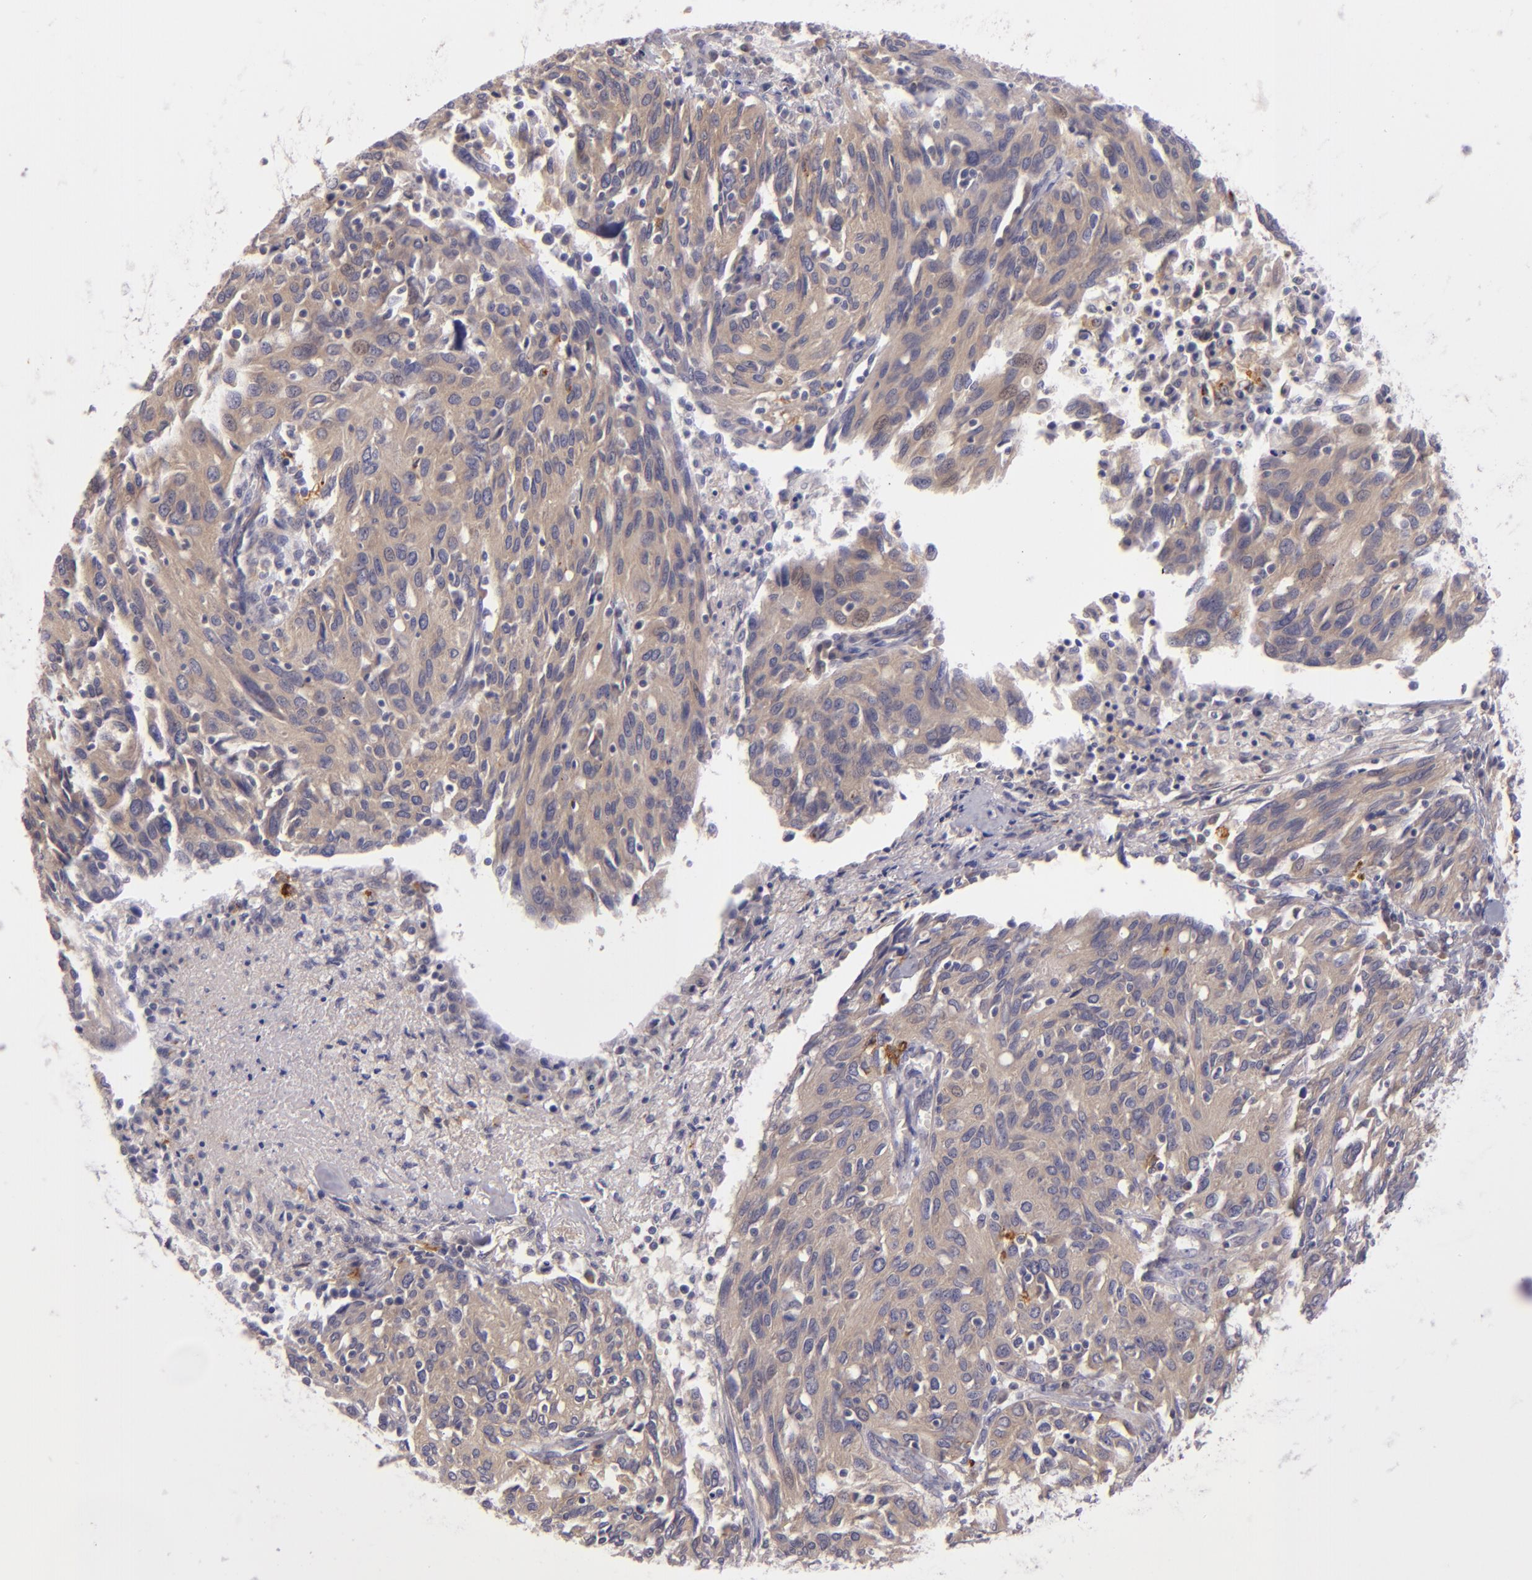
{"staining": {"intensity": "weak", "quantity": "25%-75%", "location": "cytoplasmic/membranous"}, "tissue": "ovarian cancer", "cell_type": "Tumor cells", "image_type": "cancer", "snomed": [{"axis": "morphology", "description": "Carcinoma, endometroid"}, {"axis": "topography", "description": "Ovary"}], "caption": "Immunohistochemical staining of human ovarian cancer (endometroid carcinoma) demonstrates low levels of weak cytoplasmic/membranous protein positivity in about 25%-75% of tumor cells.", "gene": "CD83", "patient": {"sex": "female", "age": 50}}